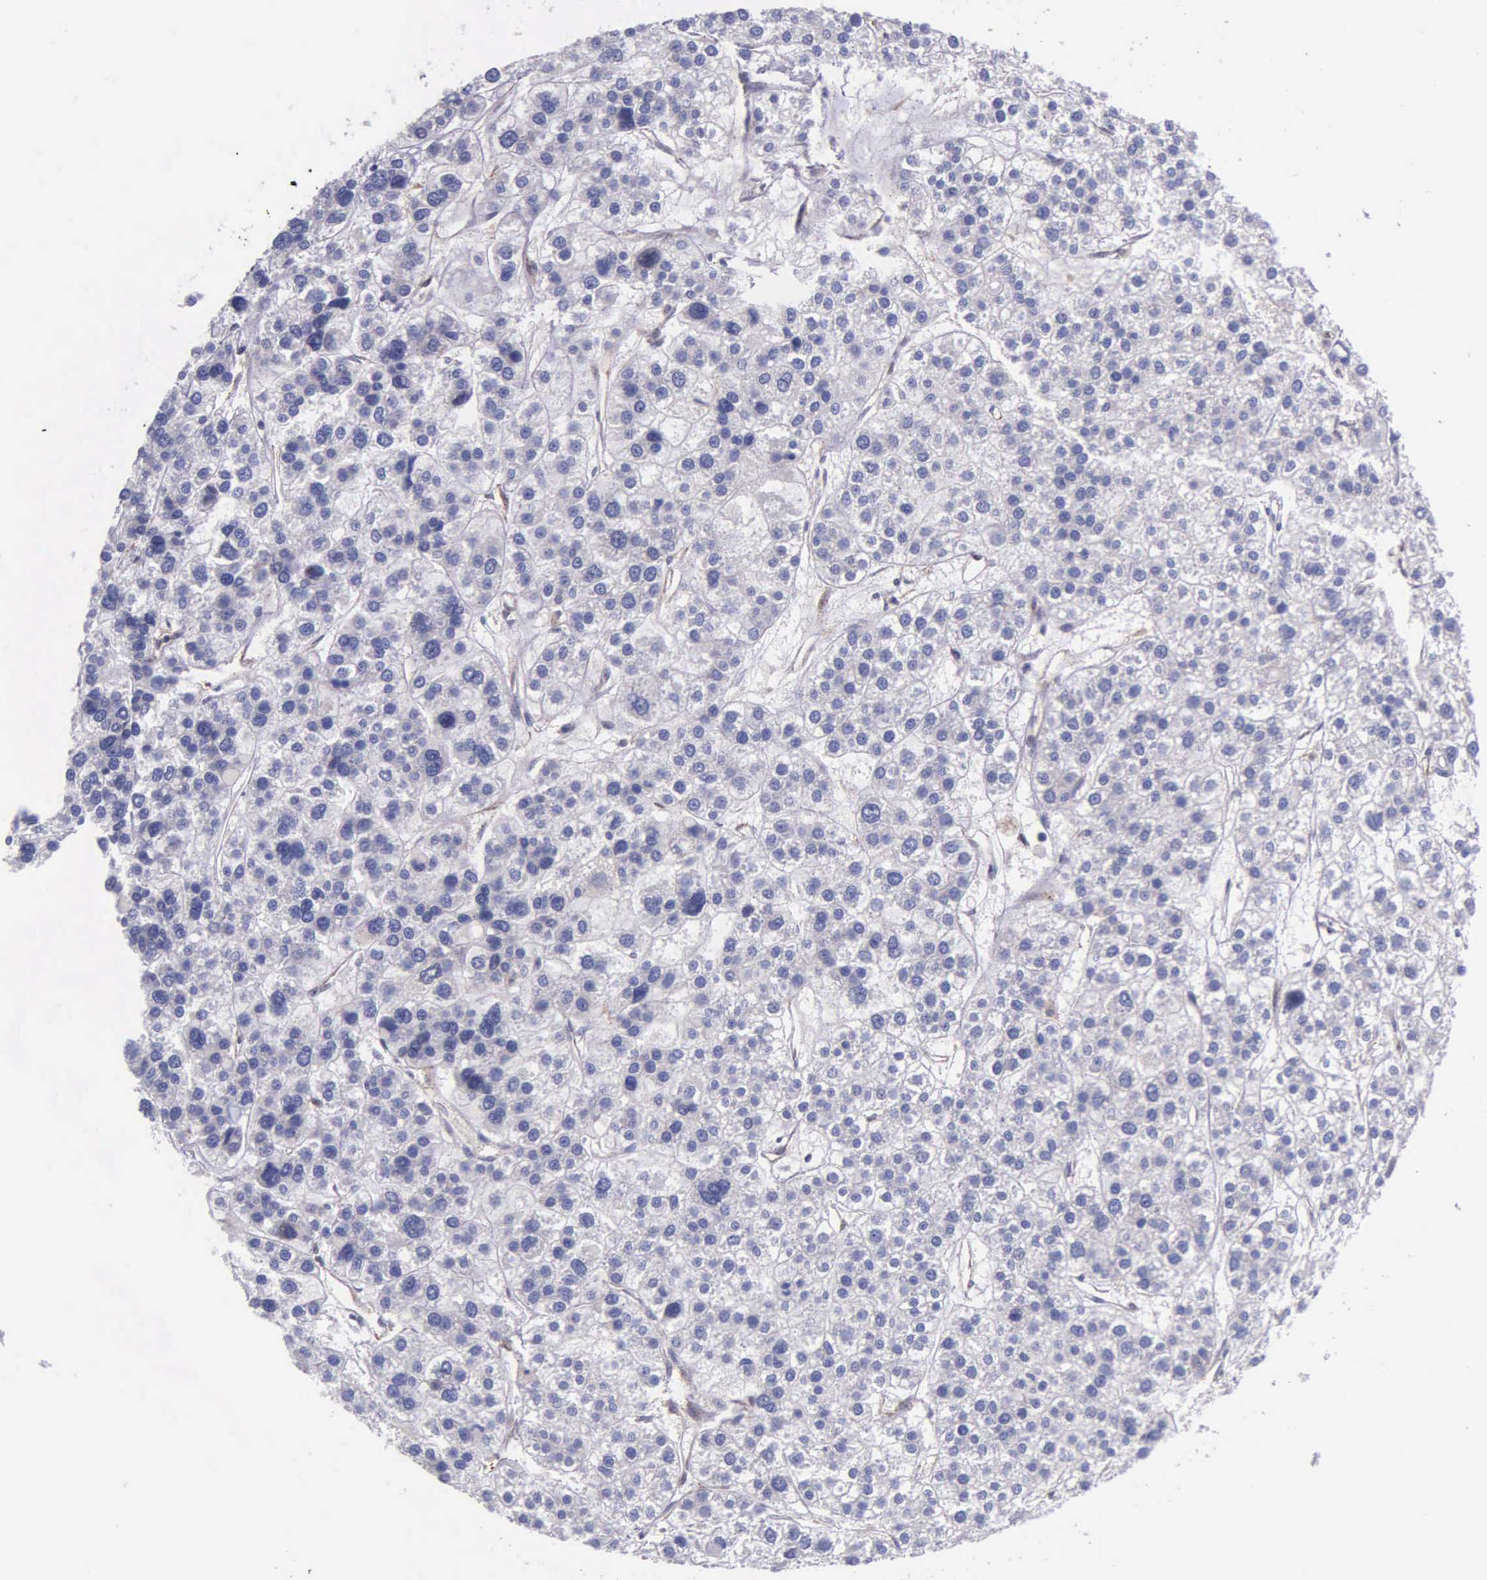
{"staining": {"intensity": "negative", "quantity": "none", "location": "none"}, "tissue": "liver cancer", "cell_type": "Tumor cells", "image_type": "cancer", "snomed": [{"axis": "morphology", "description": "Carcinoma, Hepatocellular, NOS"}, {"axis": "topography", "description": "Liver"}], "caption": "This is an IHC image of liver hepatocellular carcinoma. There is no positivity in tumor cells.", "gene": "GMPR2", "patient": {"sex": "female", "age": 85}}